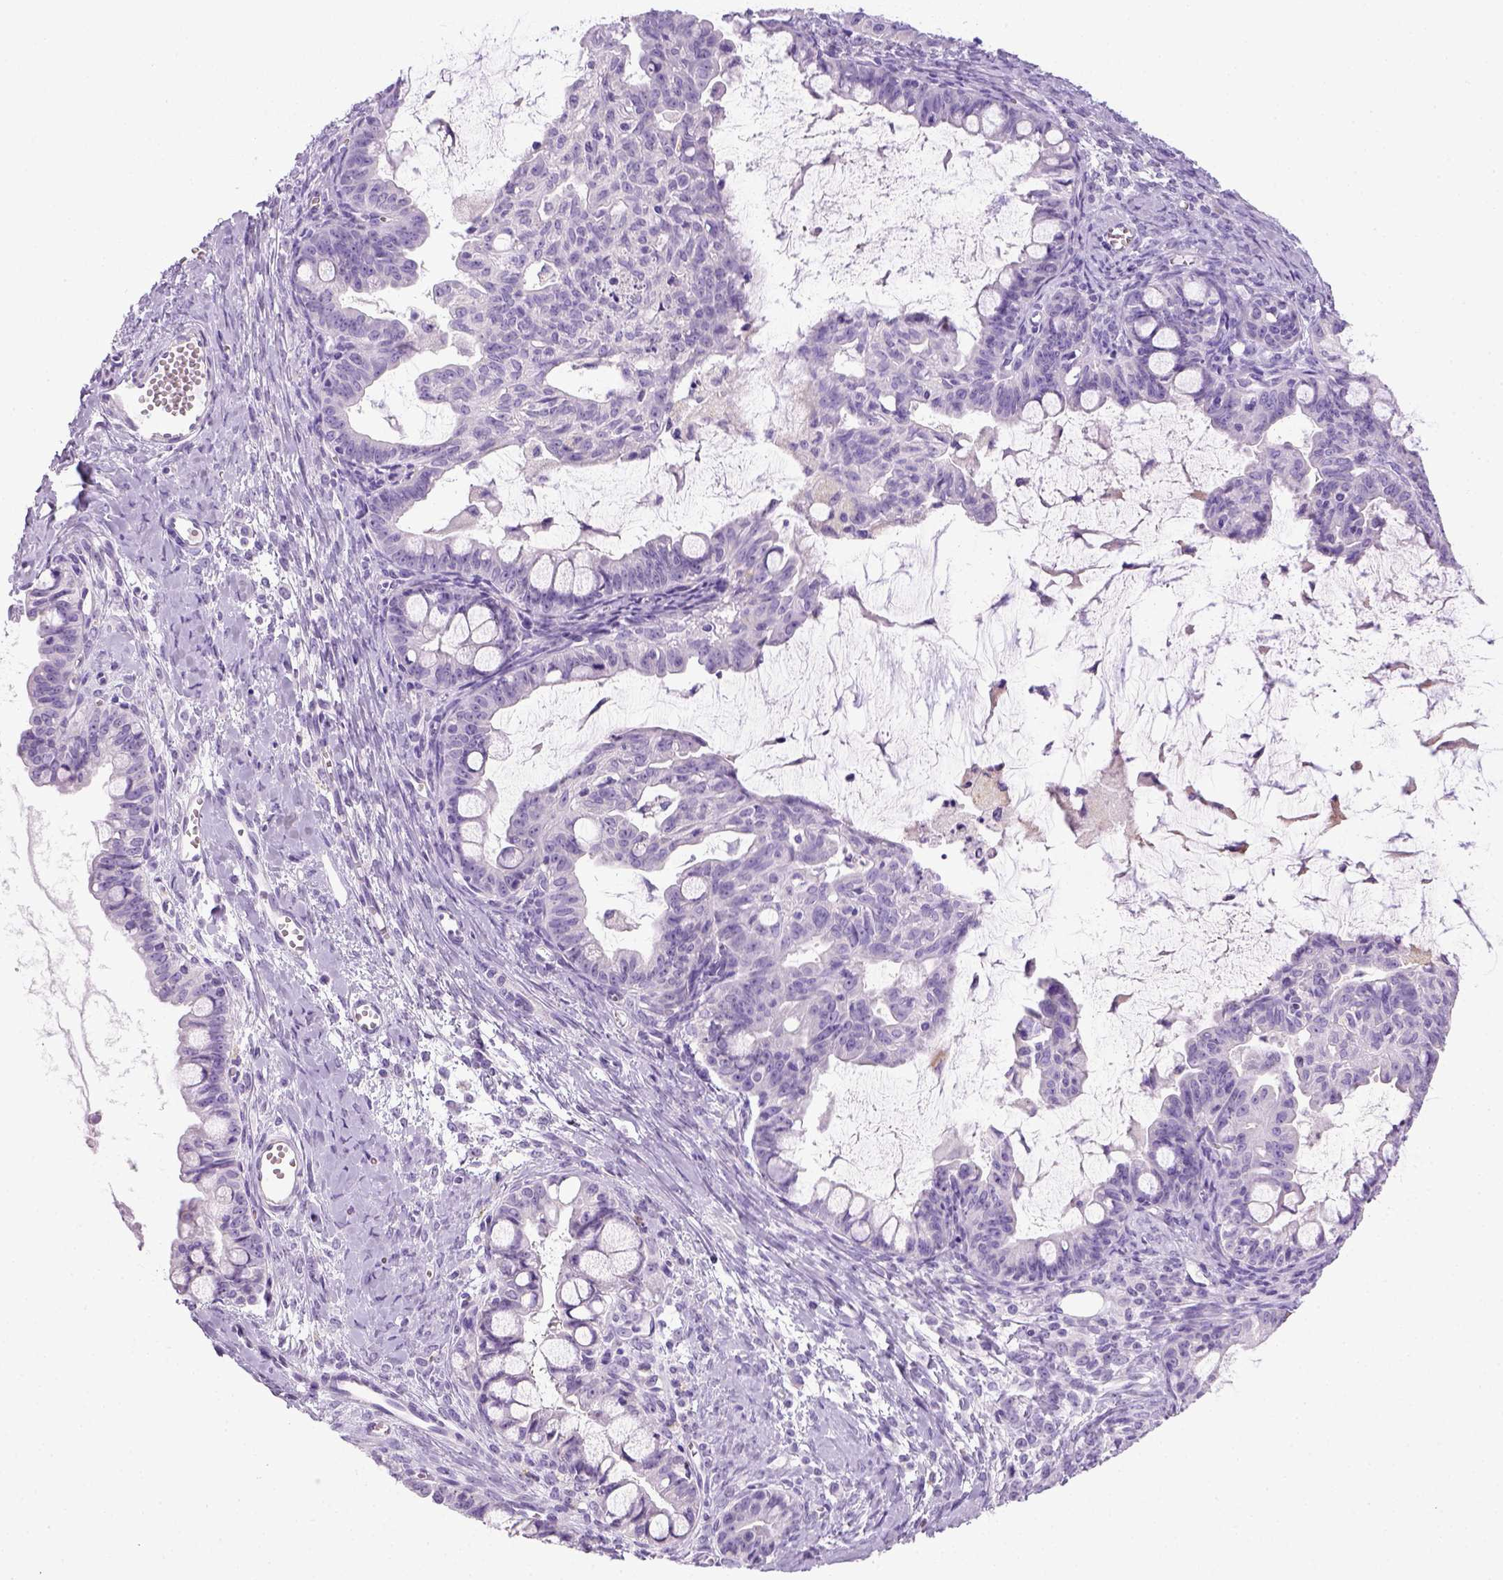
{"staining": {"intensity": "negative", "quantity": "none", "location": "none"}, "tissue": "ovarian cancer", "cell_type": "Tumor cells", "image_type": "cancer", "snomed": [{"axis": "morphology", "description": "Cystadenocarcinoma, mucinous, NOS"}, {"axis": "topography", "description": "Ovary"}], "caption": "This is an immunohistochemistry image of ovarian cancer. There is no expression in tumor cells.", "gene": "KRT71", "patient": {"sex": "female", "age": 63}}